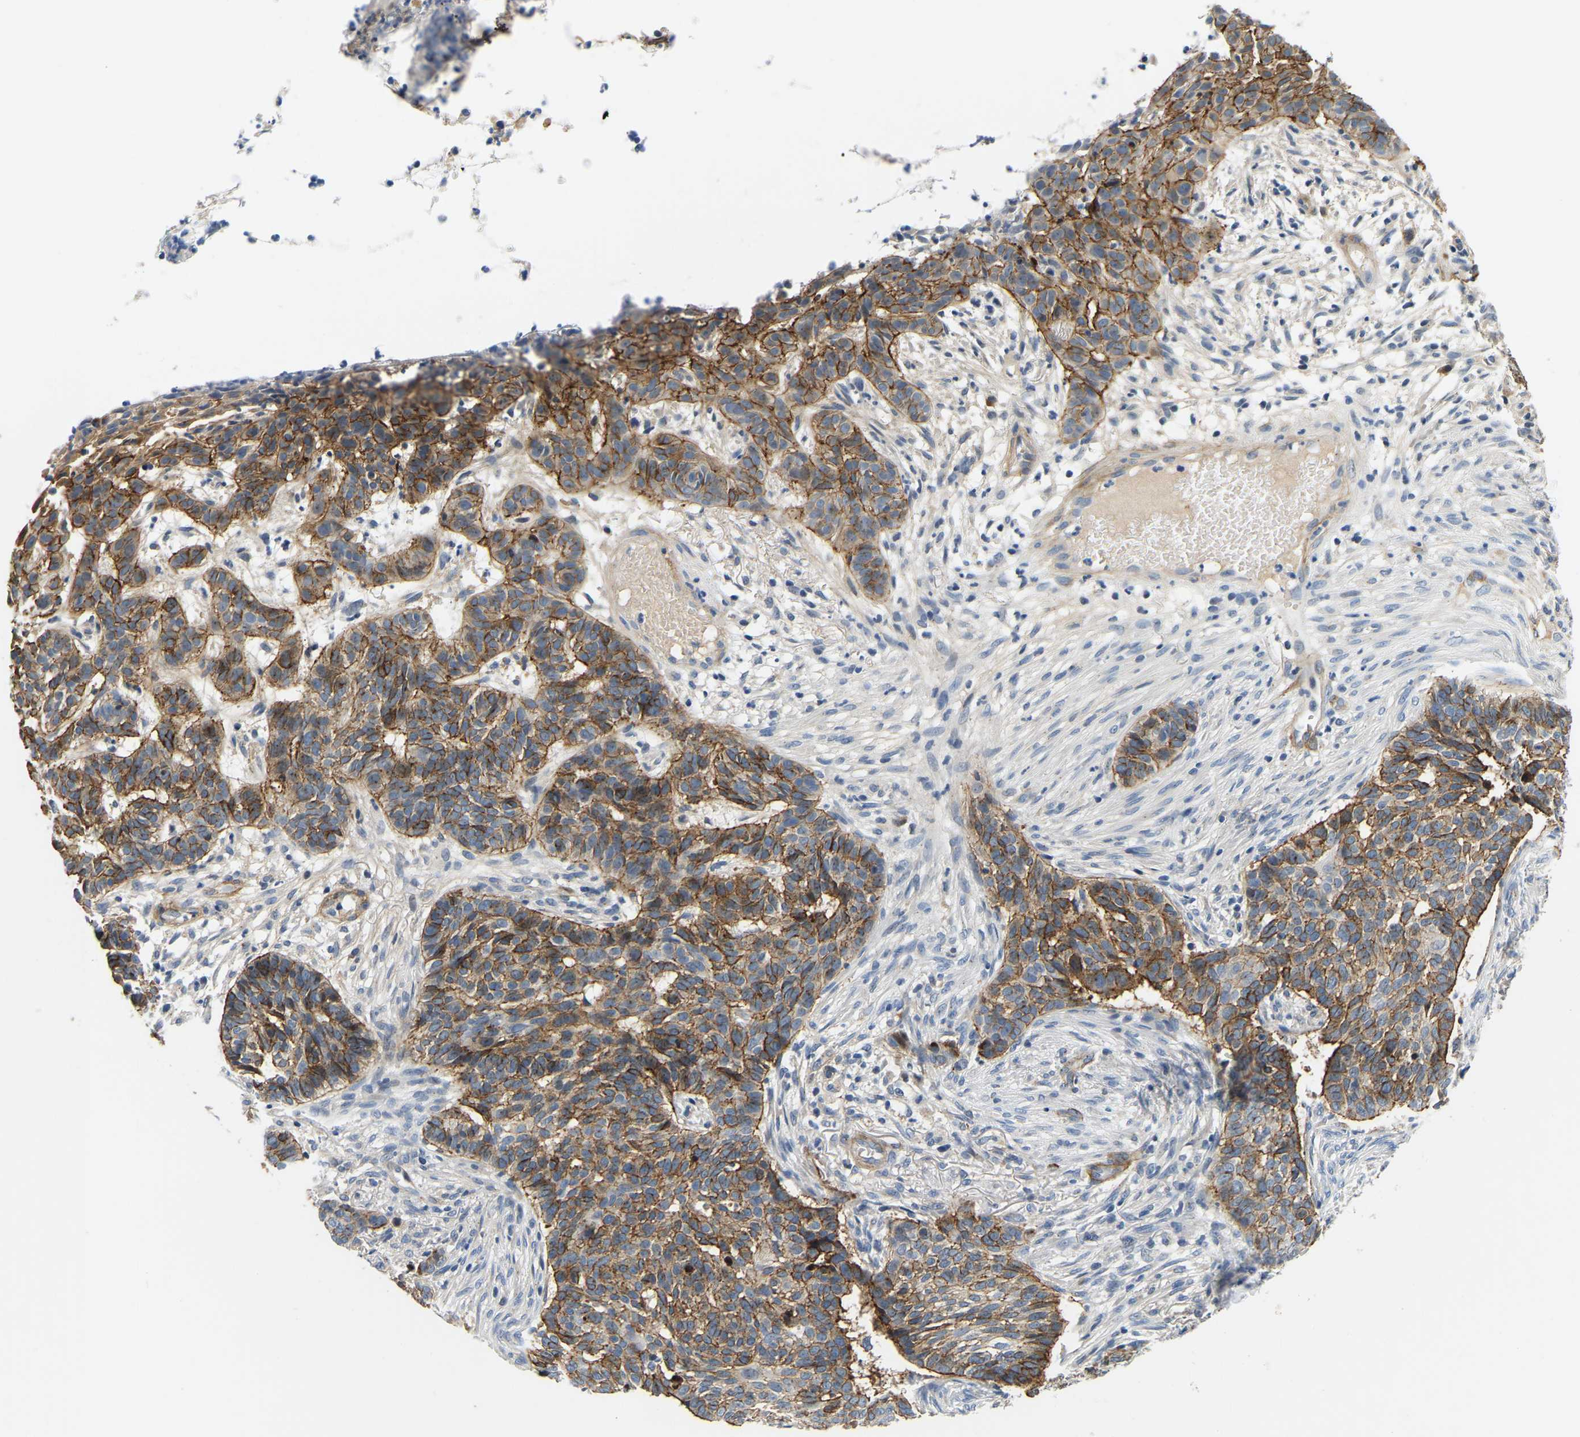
{"staining": {"intensity": "moderate", "quantity": ">75%", "location": "cytoplasmic/membranous"}, "tissue": "skin cancer", "cell_type": "Tumor cells", "image_type": "cancer", "snomed": [{"axis": "morphology", "description": "Basal cell carcinoma"}, {"axis": "topography", "description": "Skin"}], "caption": "An image of human skin basal cell carcinoma stained for a protein exhibits moderate cytoplasmic/membranous brown staining in tumor cells.", "gene": "LIAS", "patient": {"sex": "male", "age": 85}}